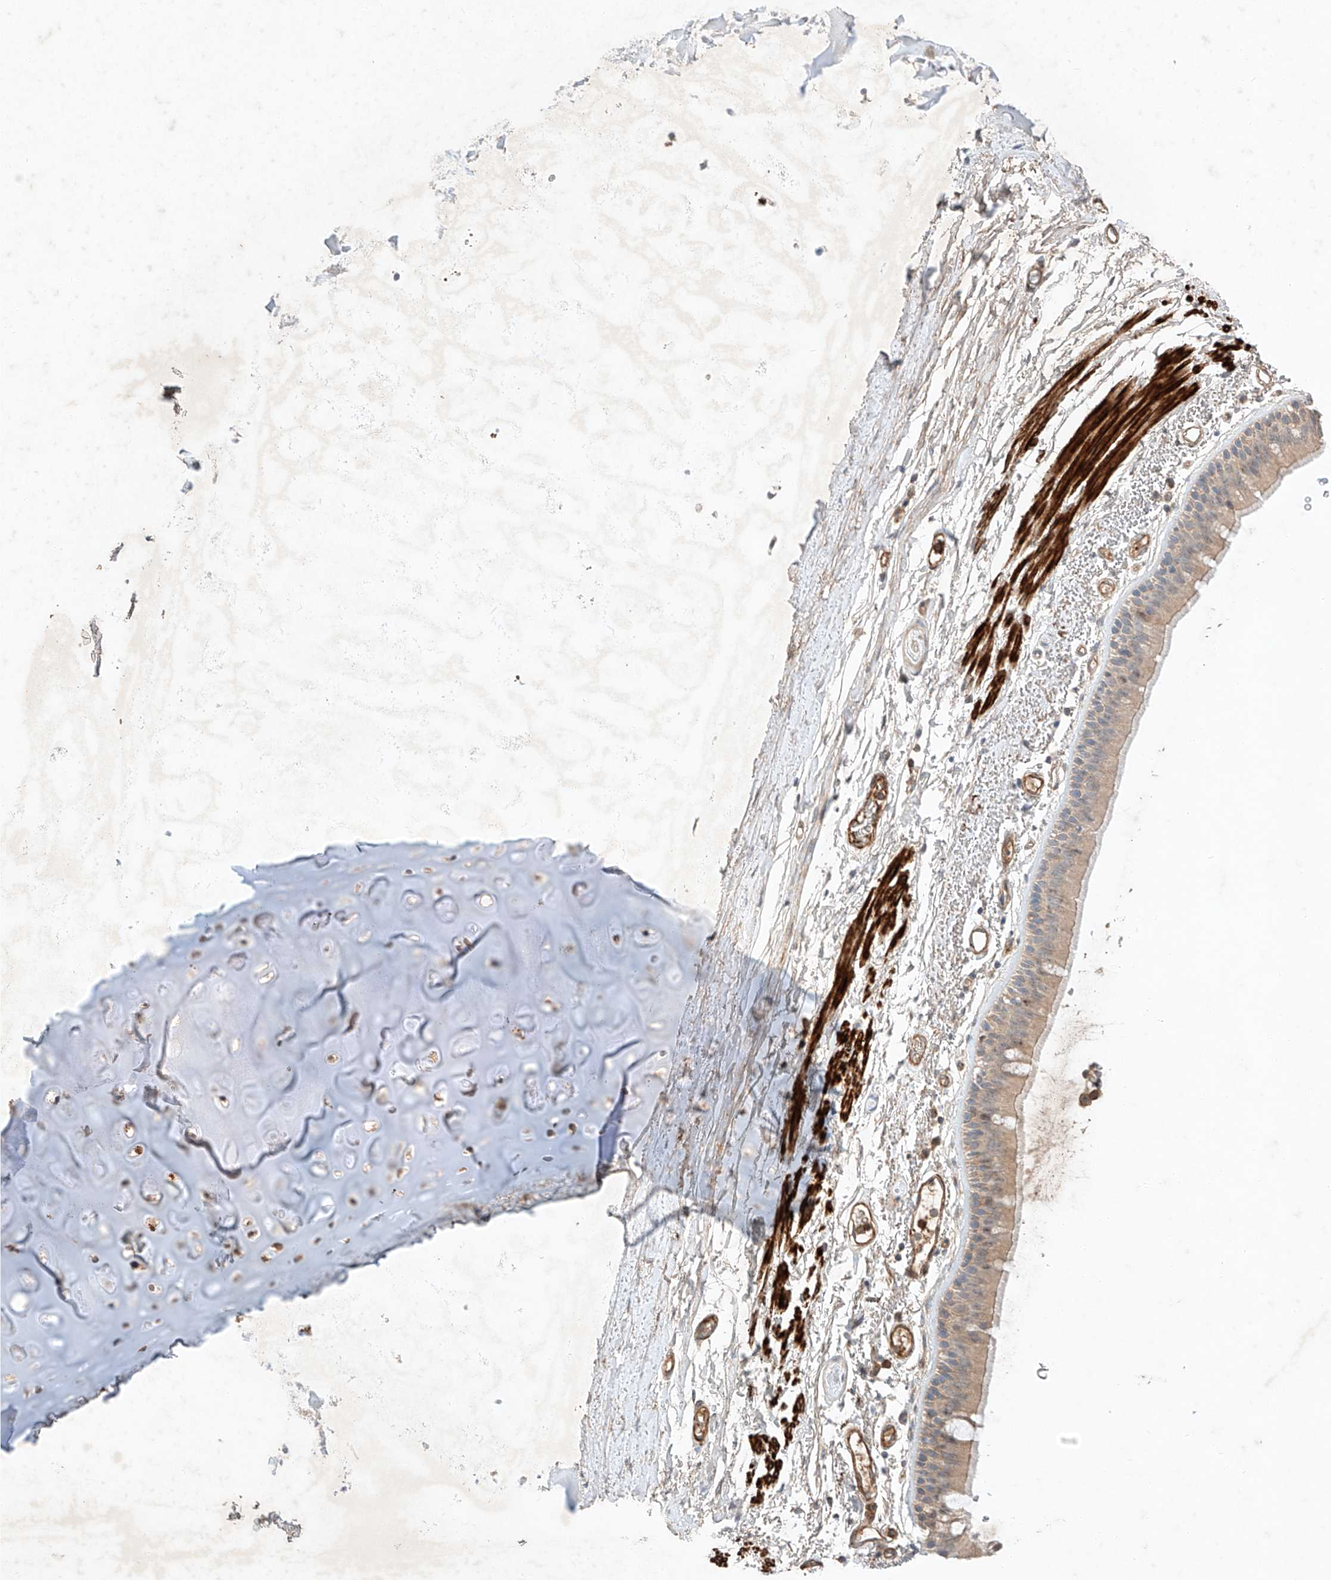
{"staining": {"intensity": "weak", "quantity": "25%-75%", "location": "cytoplasmic/membranous"}, "tissue": "bronchus", "cell_type": "Respiratory epithelial cells", "image_type": "normal", "snomed": [{"axis": "morphology", "description": "Normal tissue, NOS"}, {"axis": "topography", "description": "Lymph node"}, {"axis": "topography", "description": "Bronchus"}], "caption": "The image reveals a brown stain indicating the presence of a protein in the cytoplasmic/membranous of respiratory epithelial cells in bronchus.", "gene": "ARHGAP33", "patient": {"sex": "female", "age": 70}}